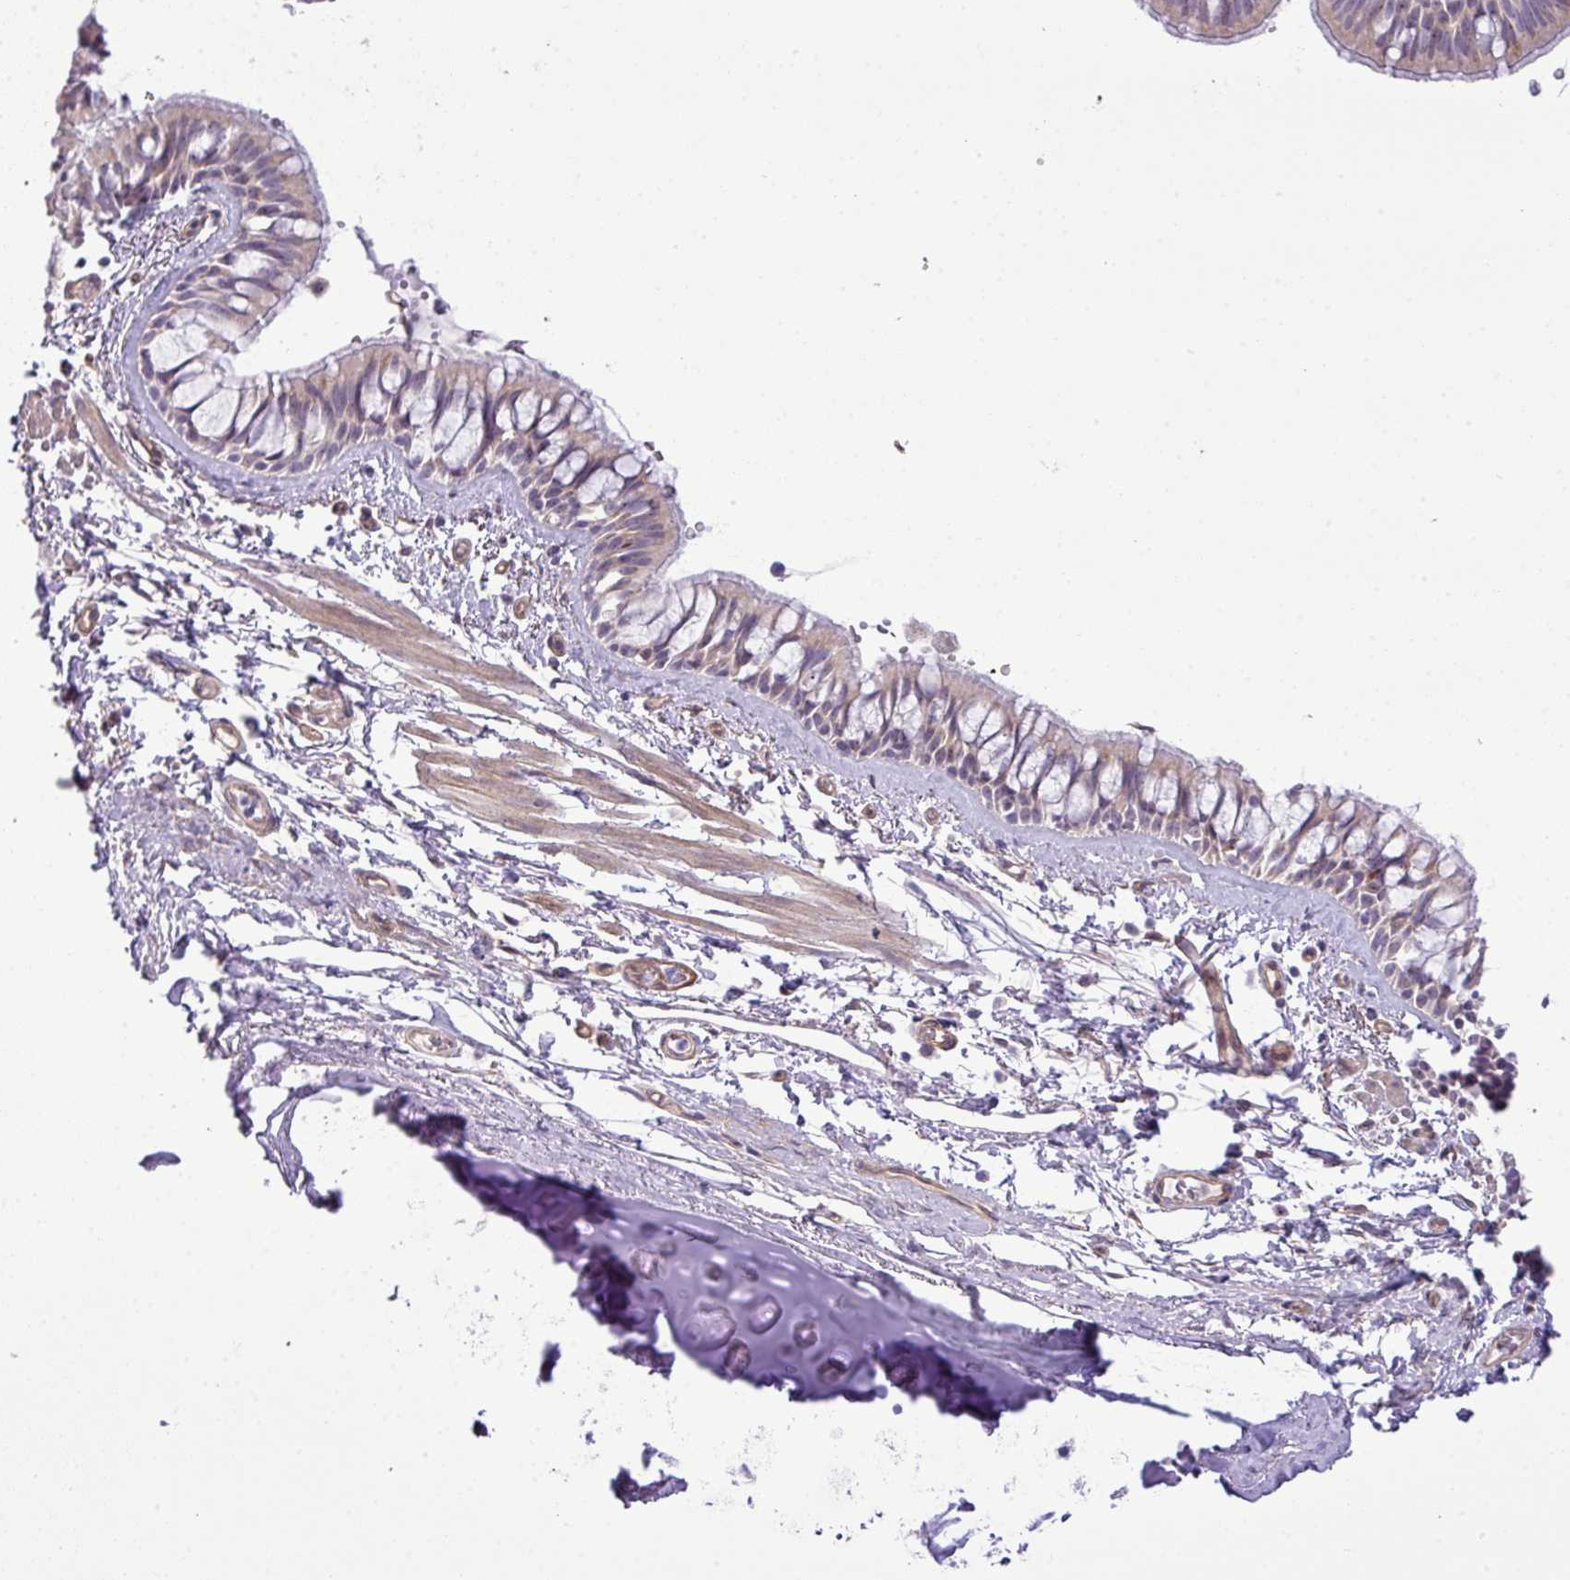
{"staining": {"intensity": "moderate", "quantity": "25%-75%", "location": "cytoplasmic/membranous,nuclear"}, "tissue": "bronchus", "cell_type": "Respiratory epithelial cells", "image_type": "normal", "snomed": [{"axis": "morphology", "description": "Normal tissue, NOS"}, {"axis": "topography", "description": "Lymph node"}, {"axis": "topography", "description": "Cartilage tissue"}, {"axis": "topography", "description": "Bronchus"}], "caption": "Moderate cytoplasmic/membranous,nuclear positivity is identified in approximately 25%-75% of respiratory epithelial cells in unremarkable bronchus.", "gene": "MAK16", "patient": {"sex": "female", "age": 70}}